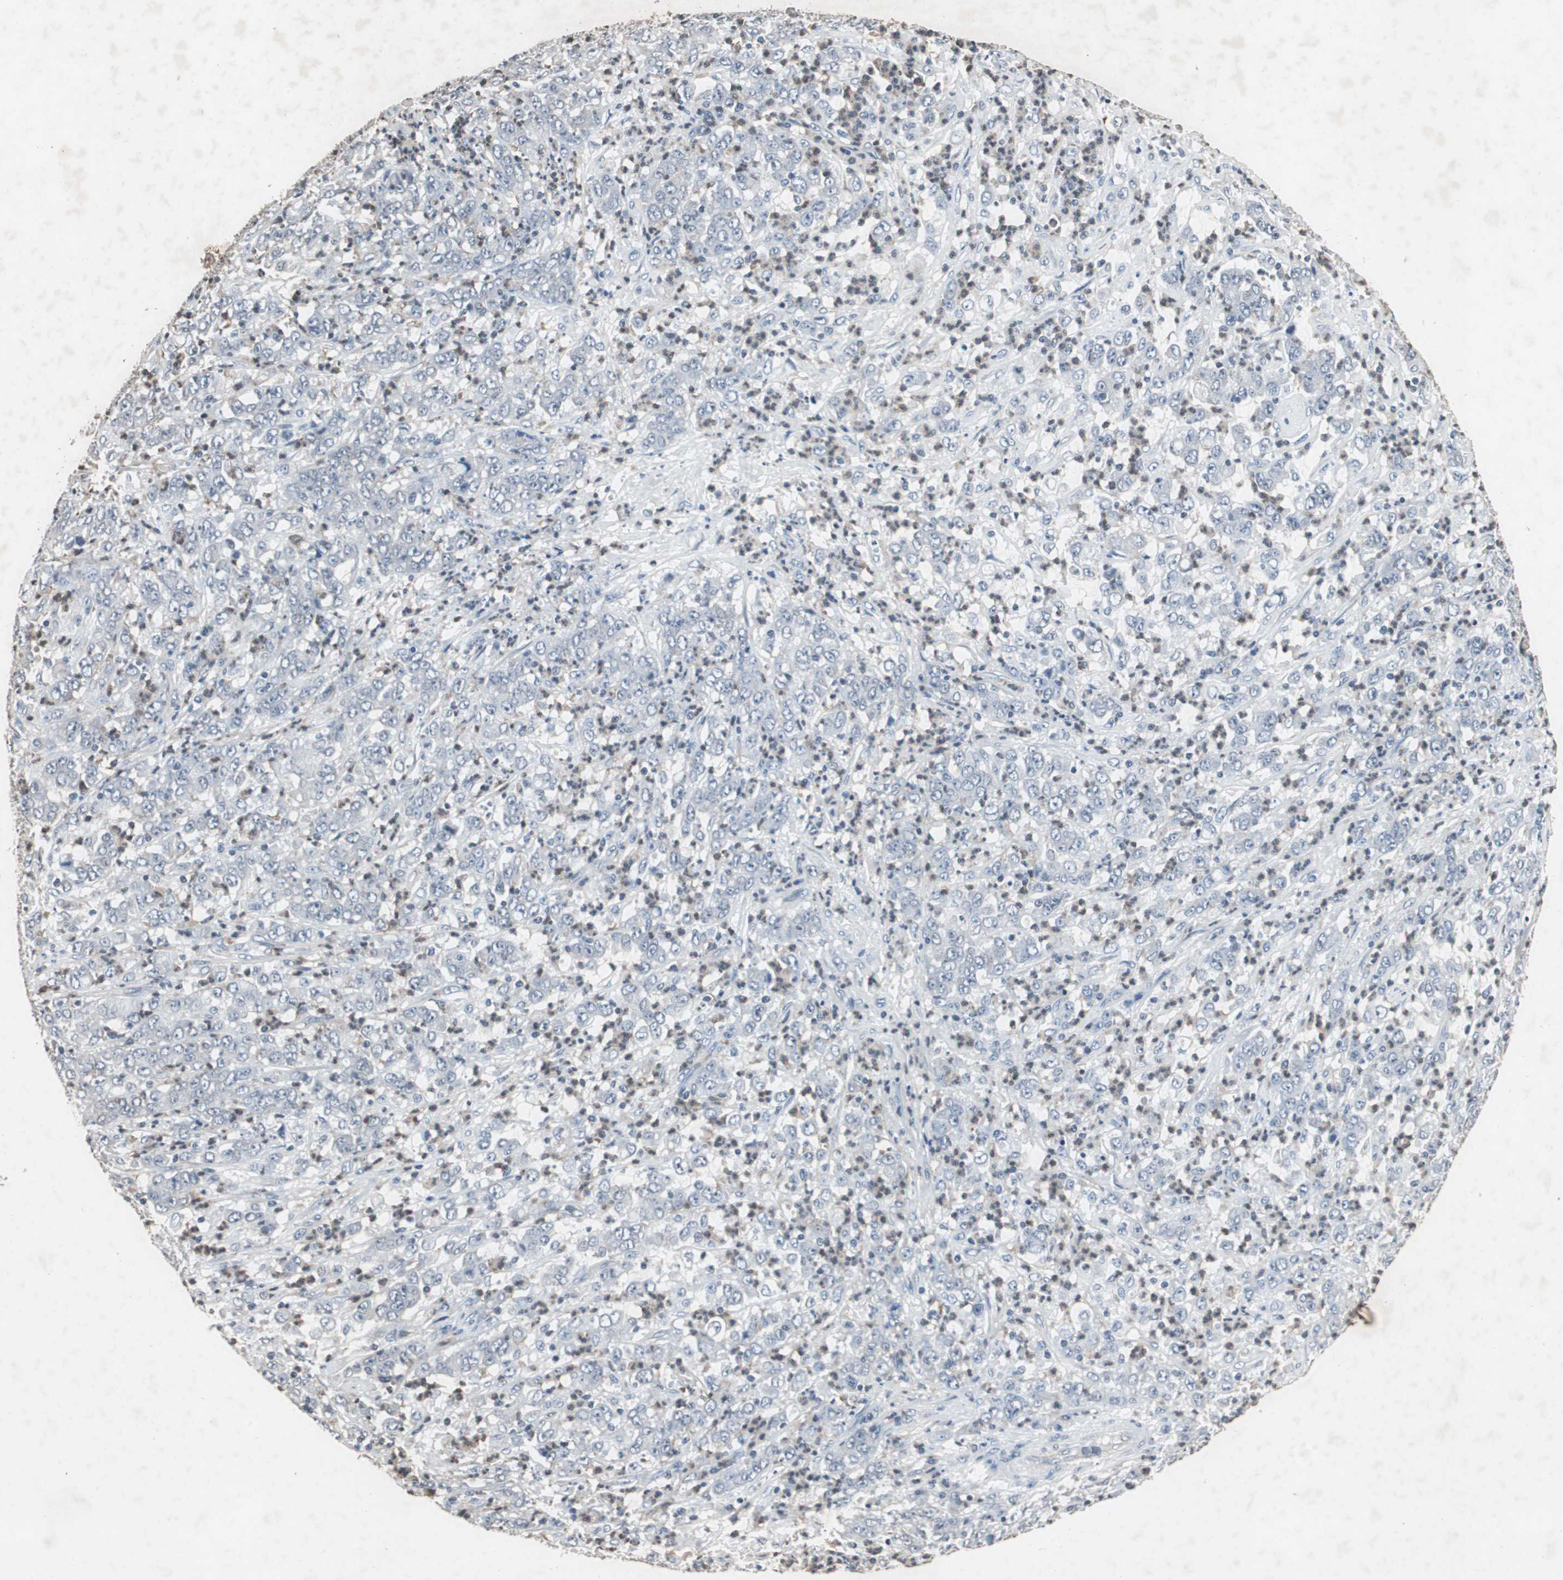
{"staining": {"intensity": "negative", "quantity": "none", "location": "none"}, "tissue": "stomach cancer", "cell_type": "Tumor cells", "image_type": "cancer", "snomed": [{"axis": "morphology", "description": "Adenocarcinoma, NOS"}, {"axis": "topography", "description": "Stomach, lower"}], "caption": "High power microscopy photomicrograph of an IHC photomicrograph of stomach cancer, revealing no significant positivity in tumor cells.", "gene": "ADNP2", "patient": {"sex": "female", "age": 71}}